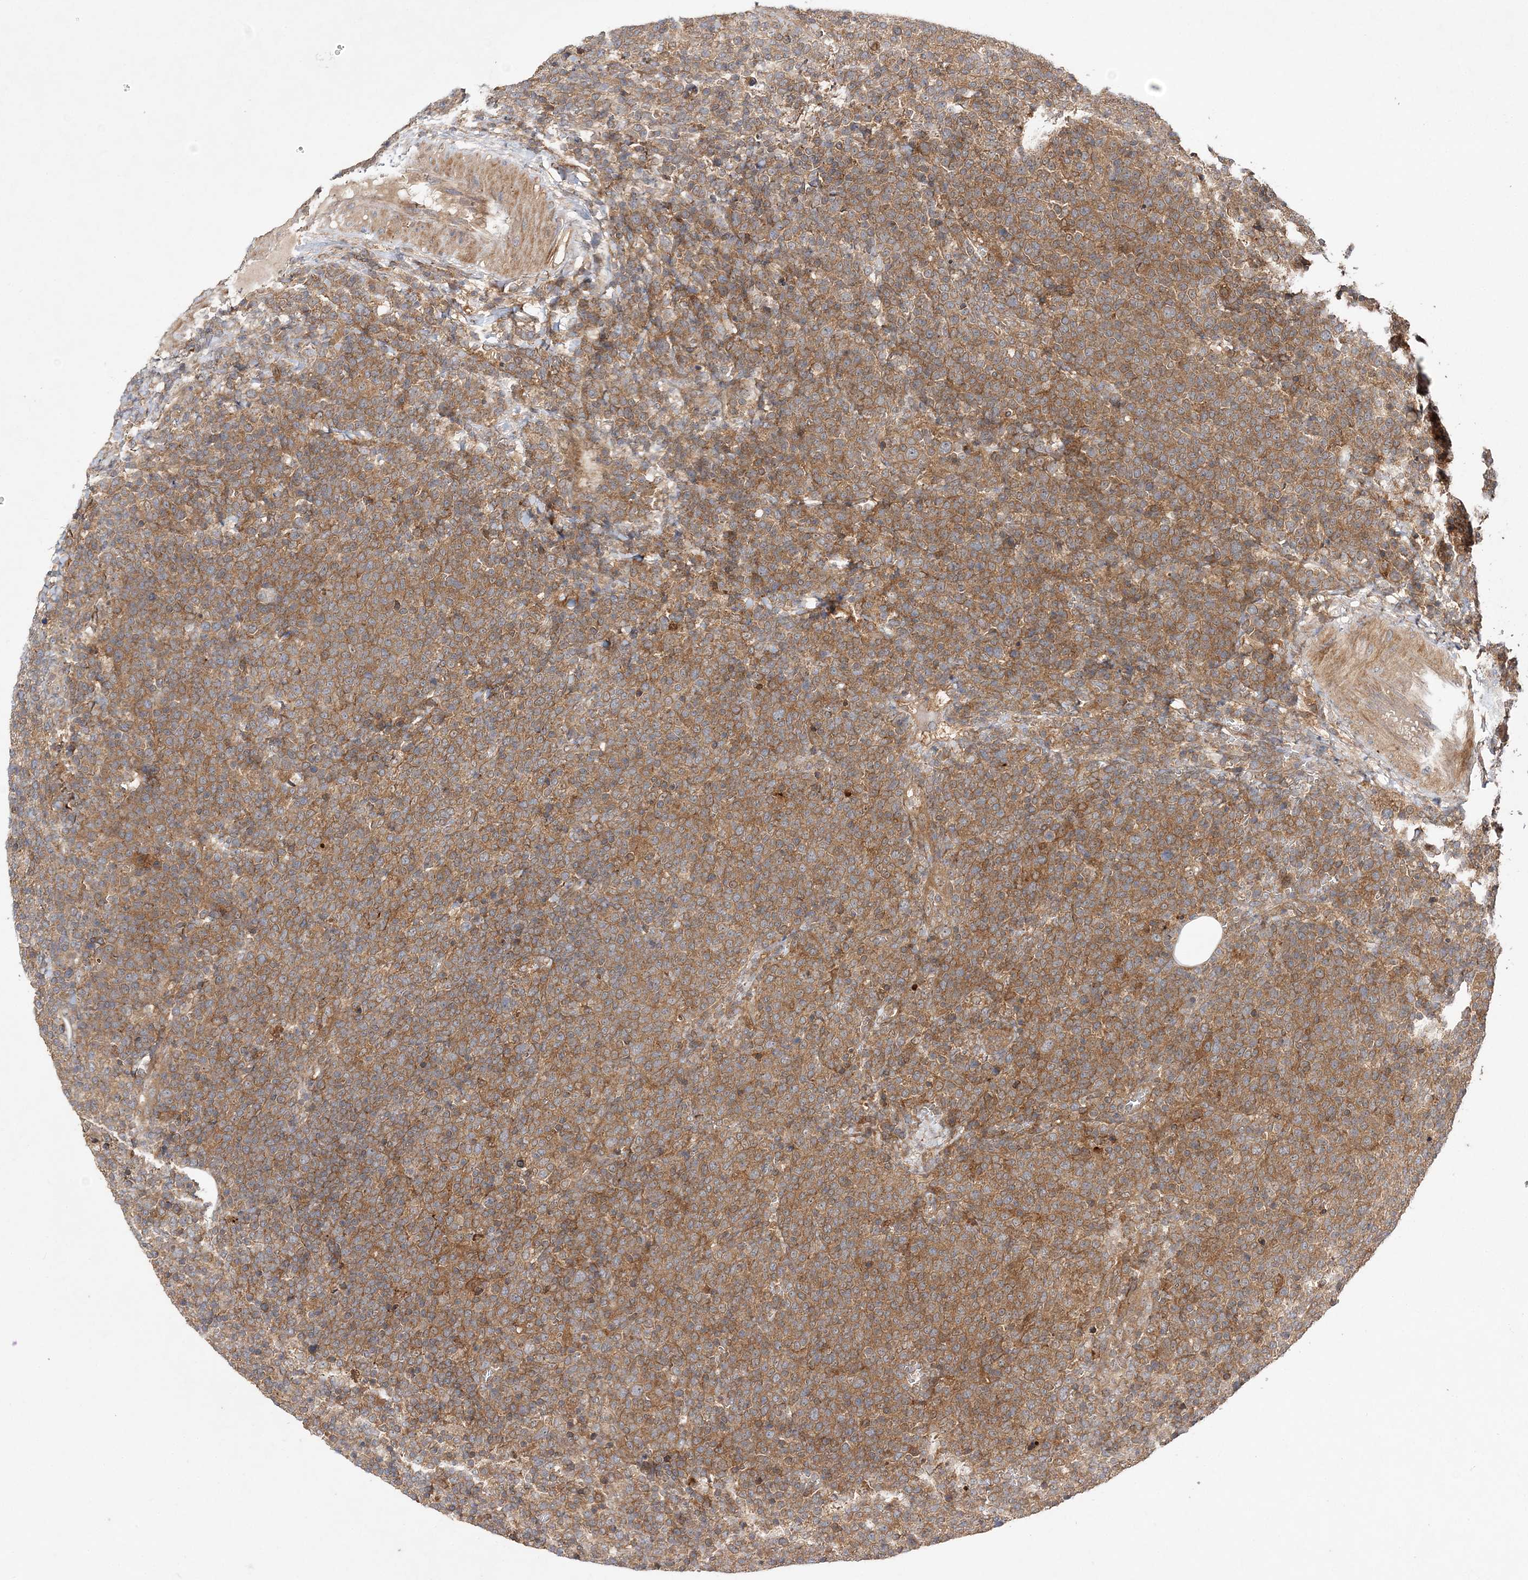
{"staining": {"intensity": "moderate", "quantity": ">75%", "location": "cytoplasmic/membranous"}, "tissue": "lymphoma", "cell_type": "Tumor cells", "image_type": "cancer", "snomed": [{"axis": "morphology", "description": "Malignant lymphoma, non-Hodgkin's type, High grade"}, {"axis": "topography", "description": "Lymph node"}], "caption": "Brown immunohistochemical staining in high-grade malignant lymphoma, non-Hodgkin's type demonstrates moderate cytoplasmic/membranous staining in approximately >75% of tumor cells.", "gene": "TMEM9B", "patient": {"sex": "male", "age": 61}}